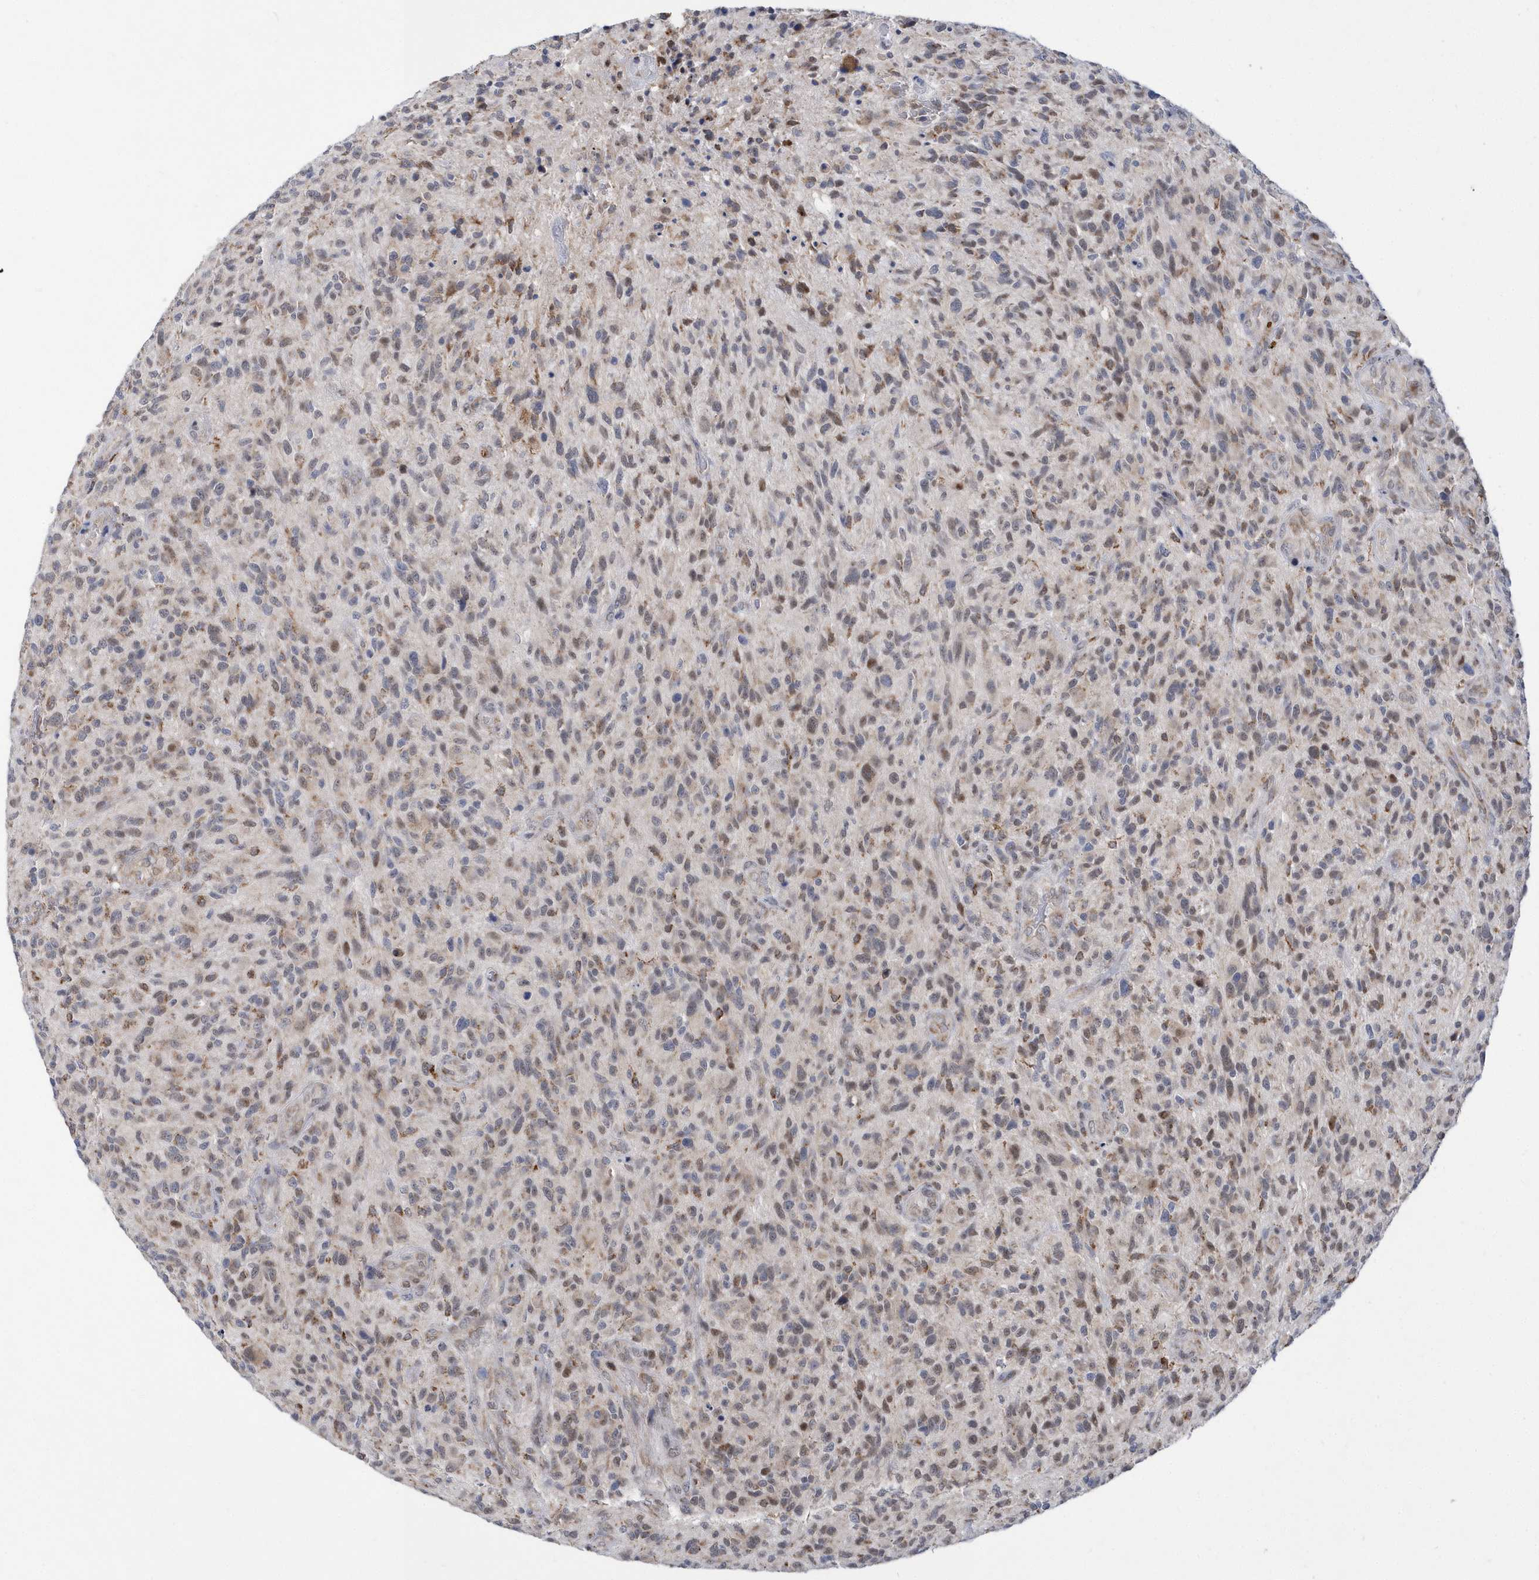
{"staining": {"intensity": "weak", "quantity": "<25%", "location": "cytoplasmic/membranous"}, "tissue": "glioma", "cell_type": "Tumor cells", "image_type": "cancer", "snomed": [{"axis": "morphology", "description": "Glioma, malignant, High grade"}, {"axis": "topography", "description": "Brain"}], "caption": "This is an IHC micrograph of human malignant glioma (high-grade). There is no positivity in tumor cells.", "gene": "SPATA5", "patient": {"sex": "male", "age": 47}}